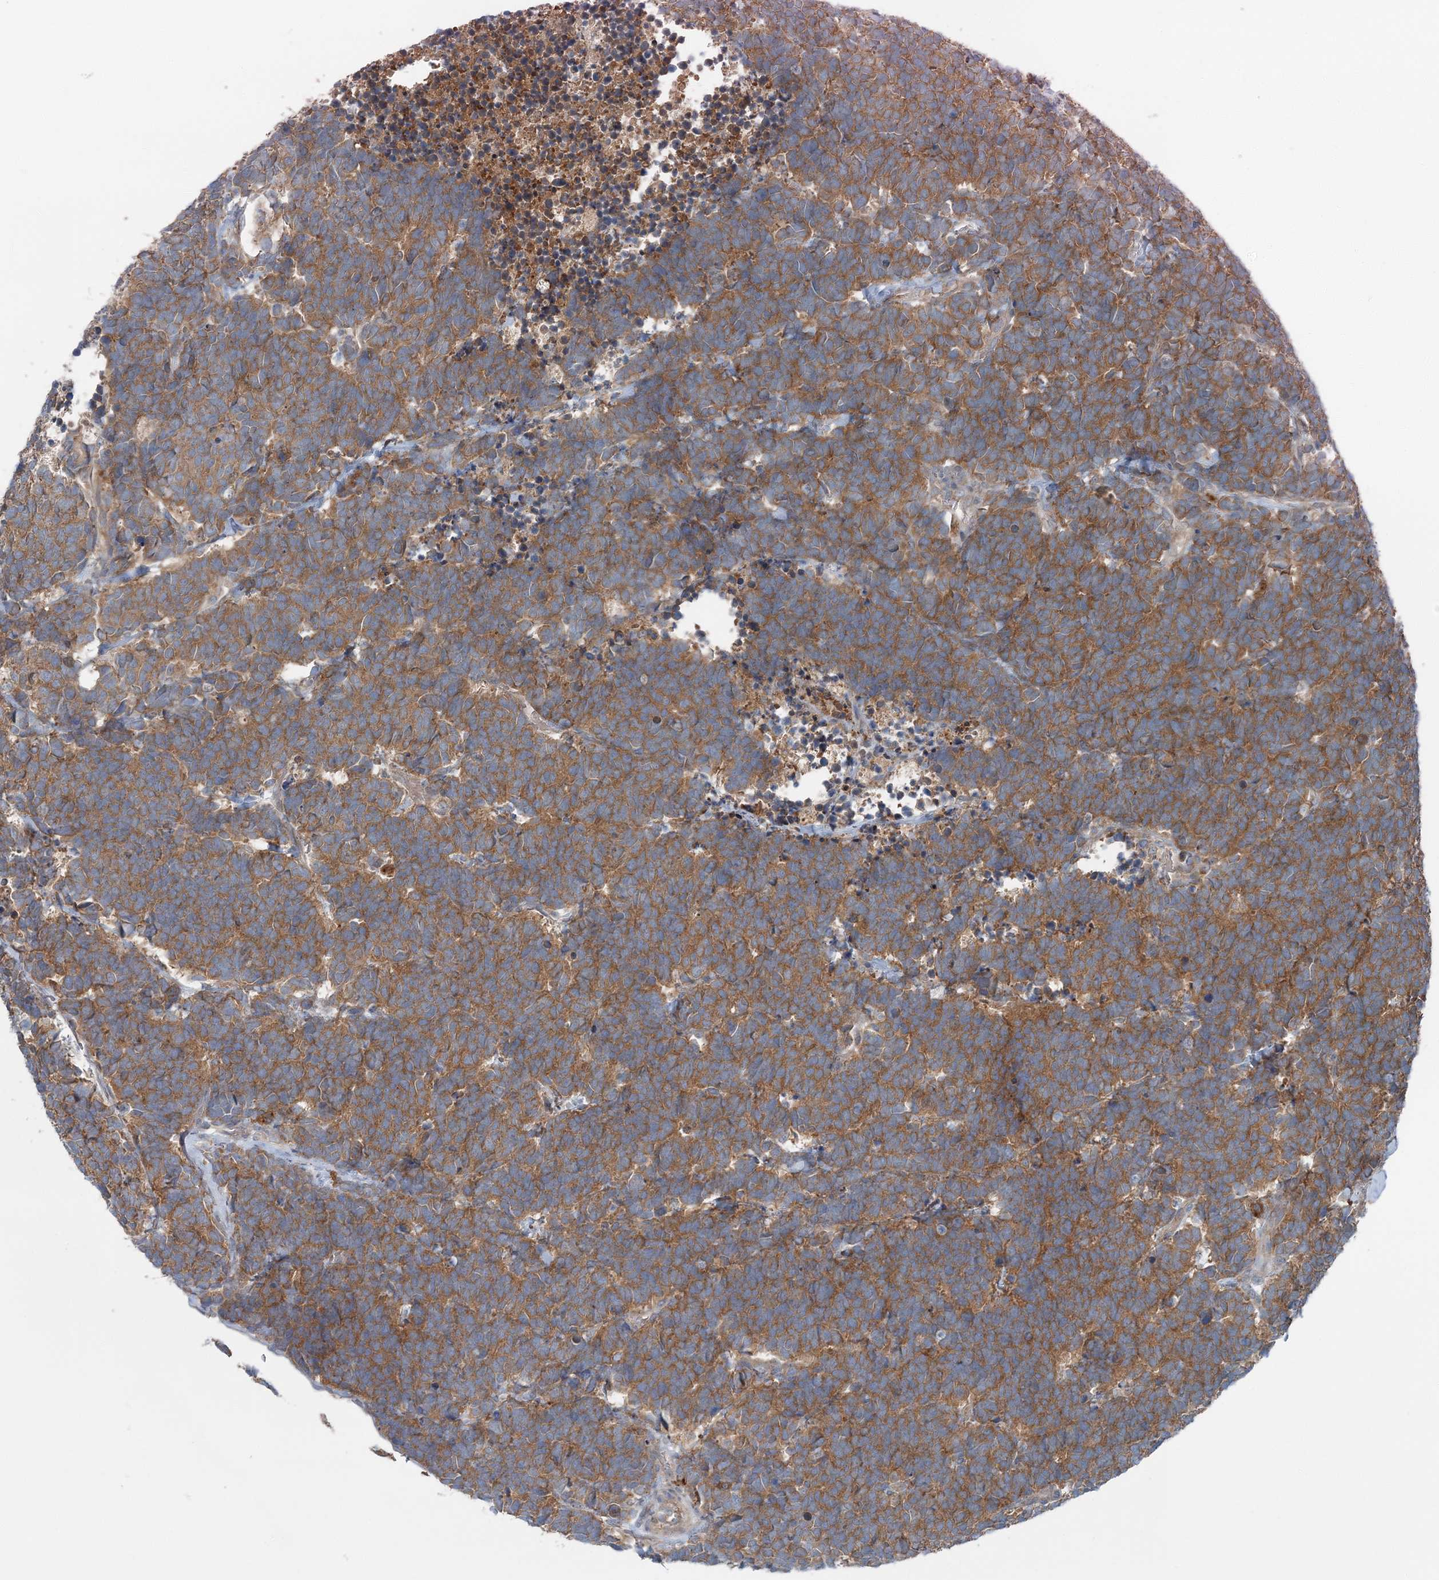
{"staining": {"intensity": "moderate", "quantity": ">75%", "location": "cytoplasmic/membranous"}, "tissue": "carcinoid", "cell_type": "Tumor cells", "image_type": "cancer", "snomed": [{"axis": "morphology", "description": "Carcinoma, NOS"}, {"axis": "morphology", "description": "Carcinoid, malignant, NOS"}, {"axis": "topography", "description": "Urinary bladder"}], "caption": "Moderate cytoplasmic/membranous expression for a protein is present in approximately >75% of tumor cells of malignant carcinoid using immunohistochemistry.", "gene": "ASNSD1", "patient": {"sex": "male", "age": 57}}